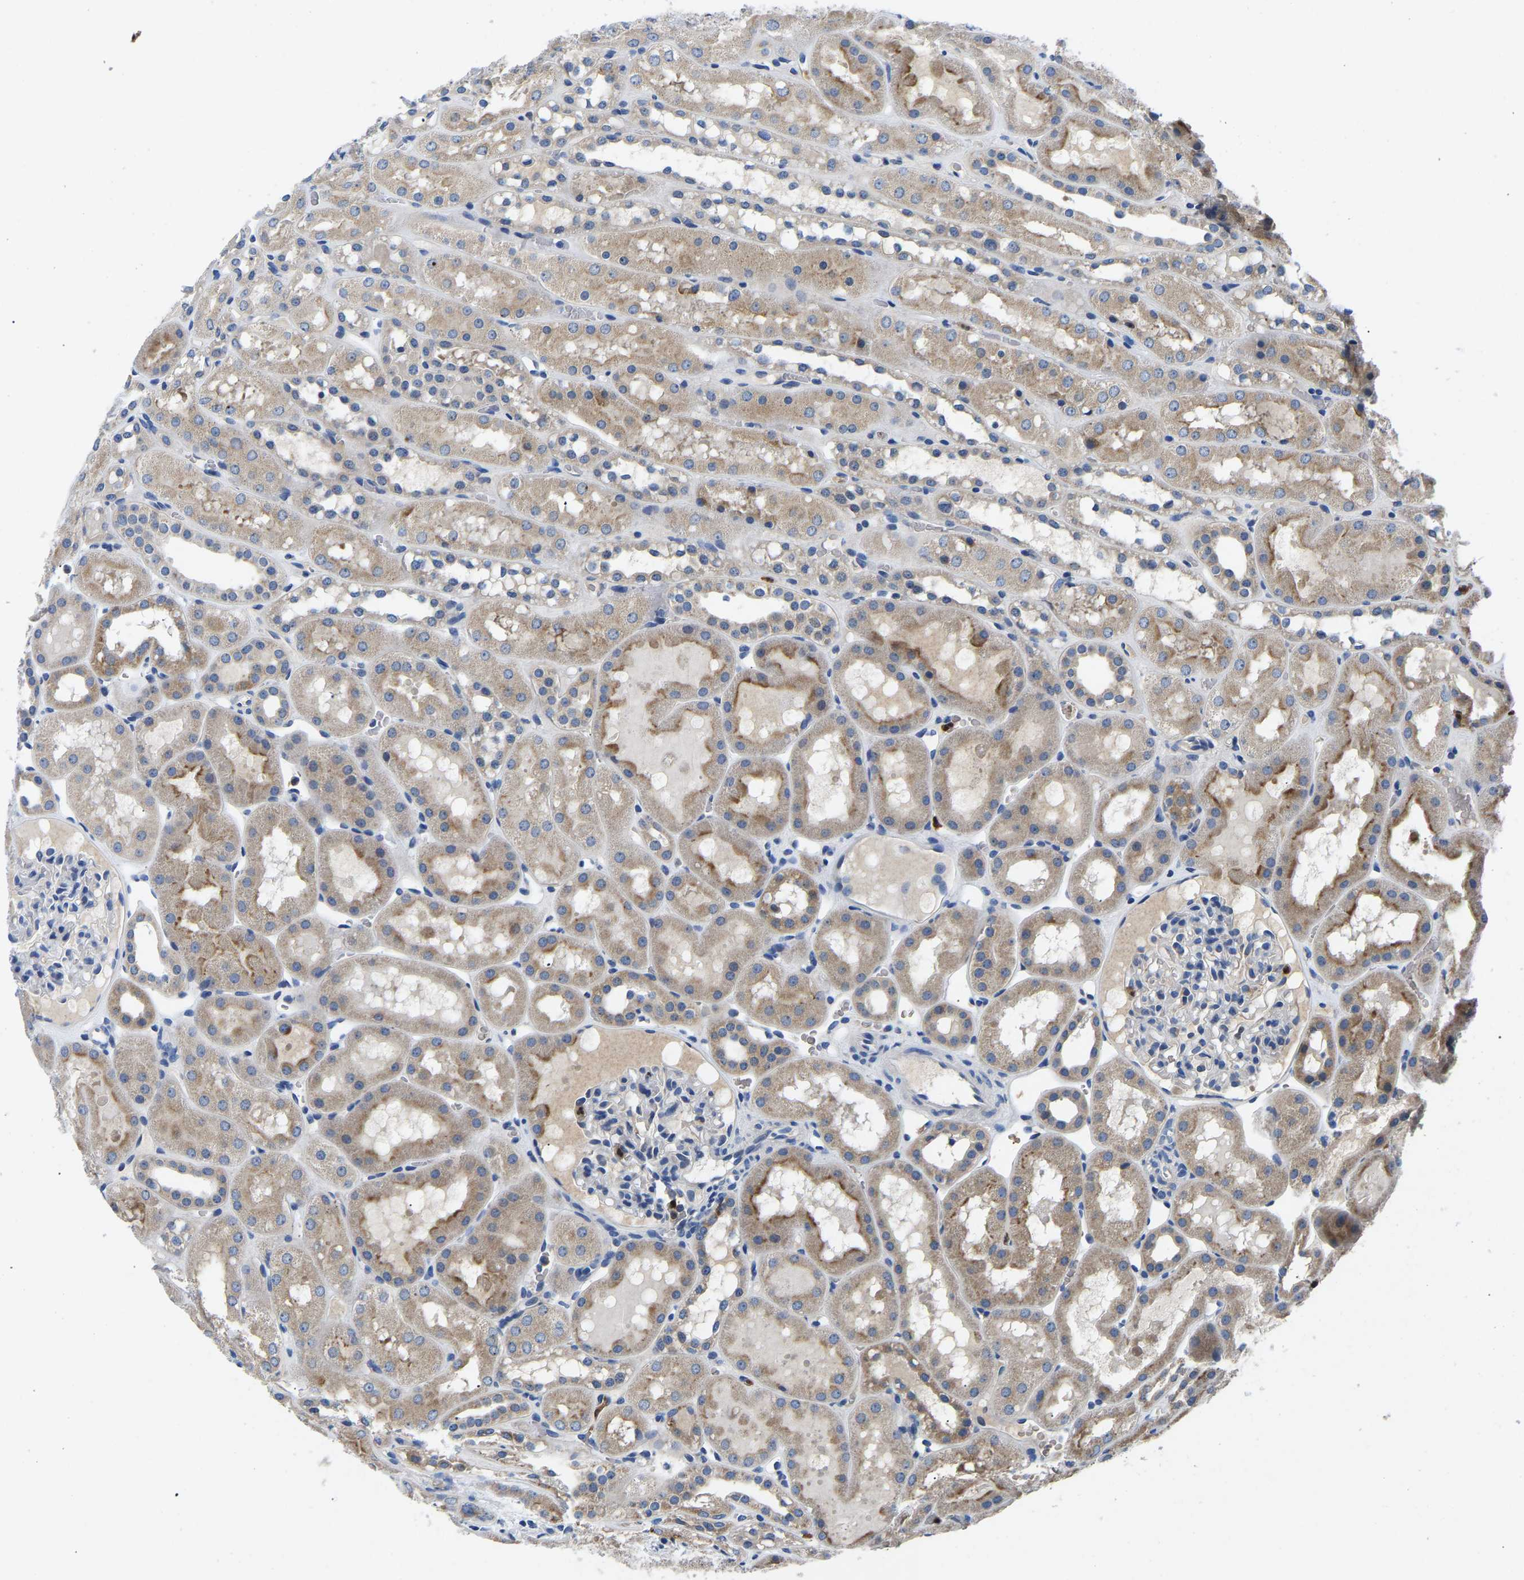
{"staining": {"intensity": "negative", "quantity": "none", "location": "none"}, "tissue": "kidney", "cell_type": "Cells in glomeruli", "image_type": "normal", "snomed": [{"axis": "morphology", "description": "Normal tissue, NOS"}, {"axis": "topography", "description": "Kidney"}, {"axis": "topography", "description": "Urinary bladder"}], "caption": "Immunohistochemical staining of normal human kidney demonstrates no significant positivity in cells in glomeruli. Brightfield microscopy of IHC stained with DAB (brown) and hematoxylin (blue), captured at high magnification.", "gene": "TOR1B", "patient": {"sex": "male", "age": 16}}